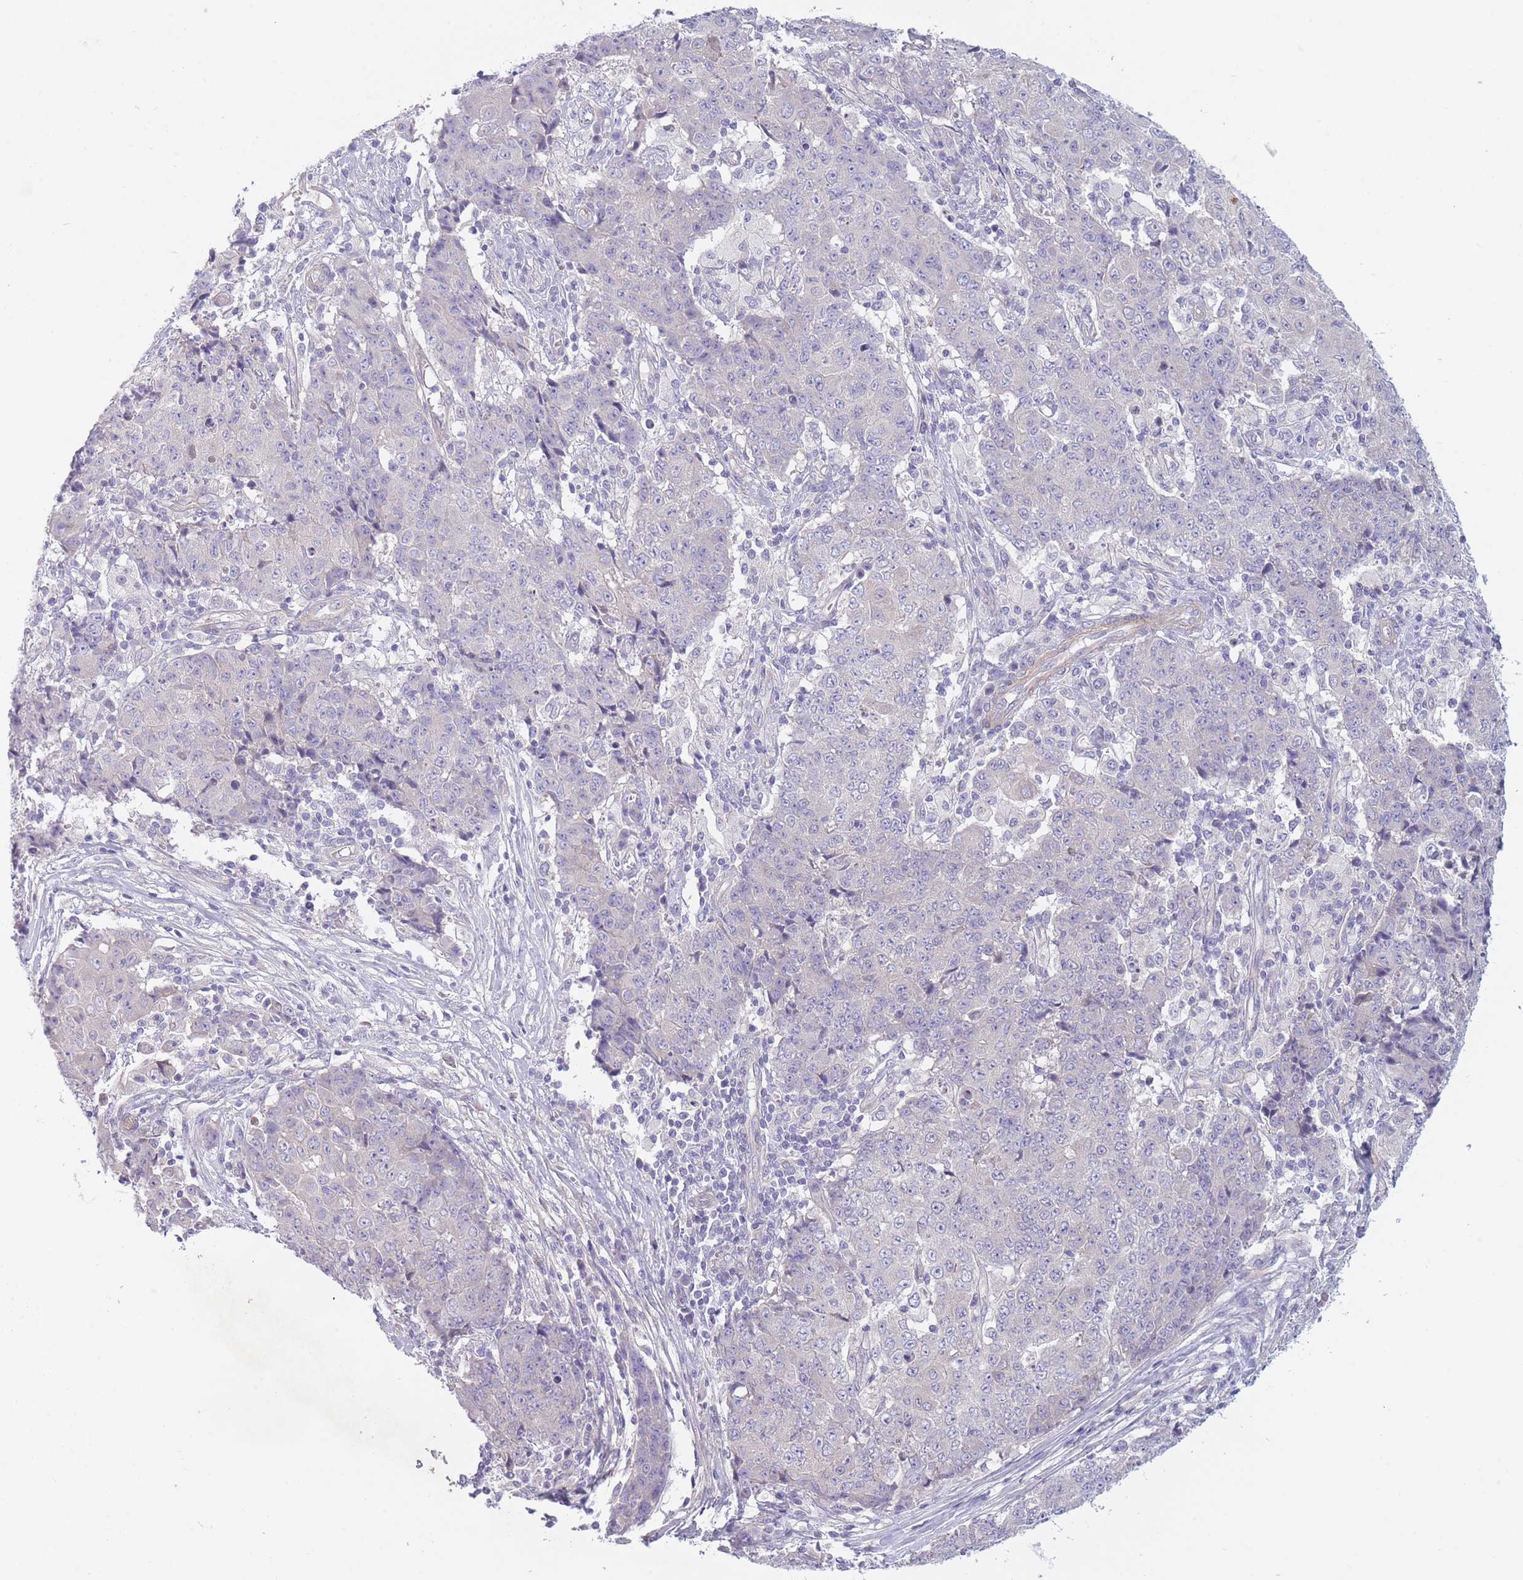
{"staining": {"intensity": "negative", "quantity": "none", "location": "none"}, "tissue": "ovarian cancer", "cell_type": "Tumor cells", "image_type": "cancer", "snomed": [{"axis": "morphology", "description": "Carcinoma, endometroid"}, {"axis": "topography", "description": "Ovary"}], "caption": "Immunohistochemistry (IHC) of endometroid carcinoma (ovarian) displays no expression in tumor cells. (Brightfield microscopy of DAB (3,3'-diaminobenzidine) immunohistochemistry (IHC) at high magnification).", "gene": "PNPLA5", "patient": {"sex": "female", "age": 42}}